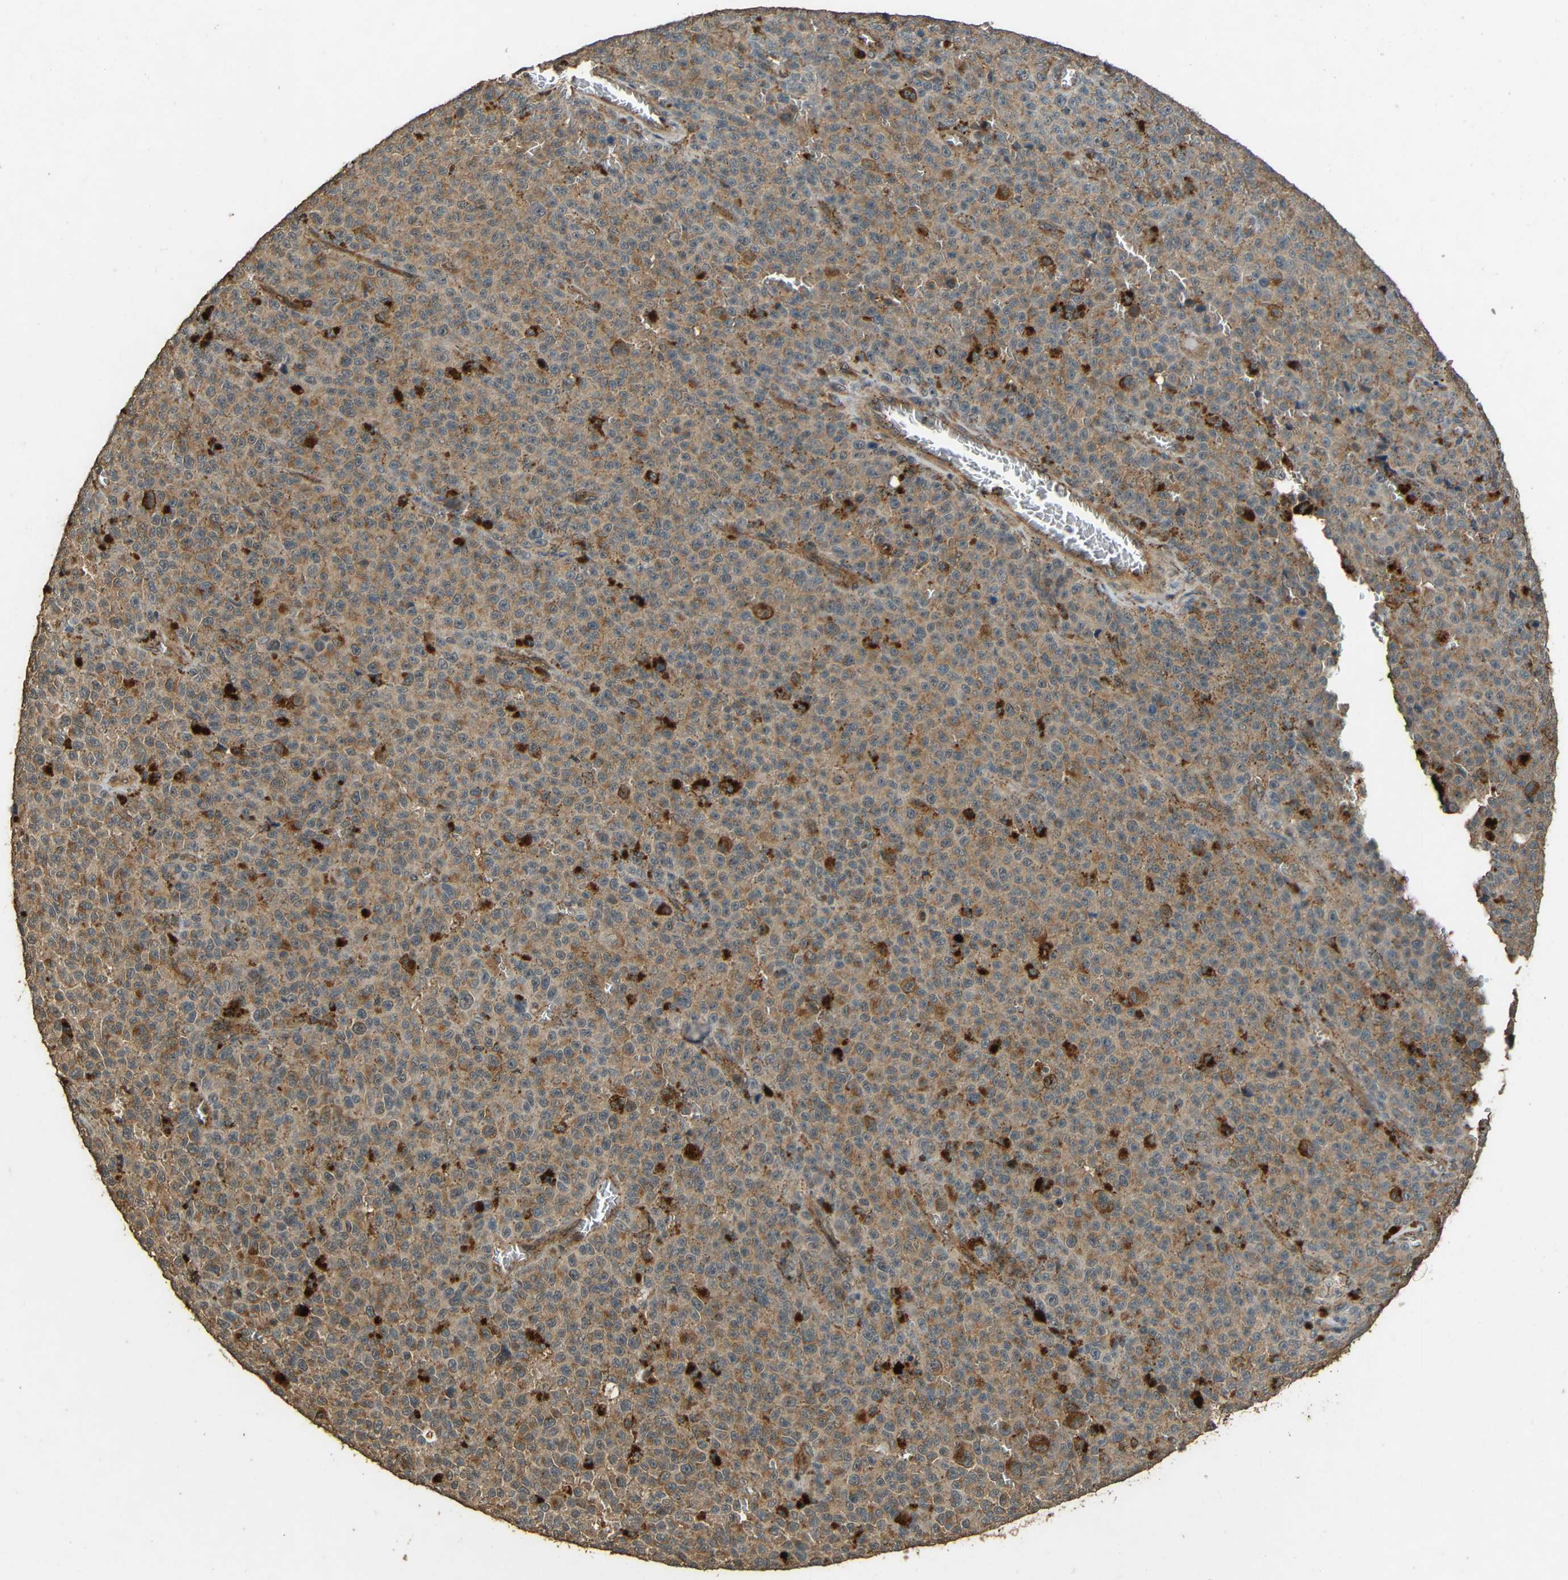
{"staining": {"intensity": "moderate", "quantity": ">75%", "location": "cytoplasmic/membranous"}, "tissue": "melanoma", "cell_type": "Tumor cells", "image_type": "cancer", "snomed": [{"axis": "morphology", "description": "Malignant melanoma, NOS"}, {"axis": "topography", "description": "Skin"}], "caption": "Protein staining demonstrates moderate cytoplasmic/membranous positivity in about >75% of tumor cells in malignant melanoma.", "gene": "PDE5A", "patient": {"sex": "female", "age": 82}}